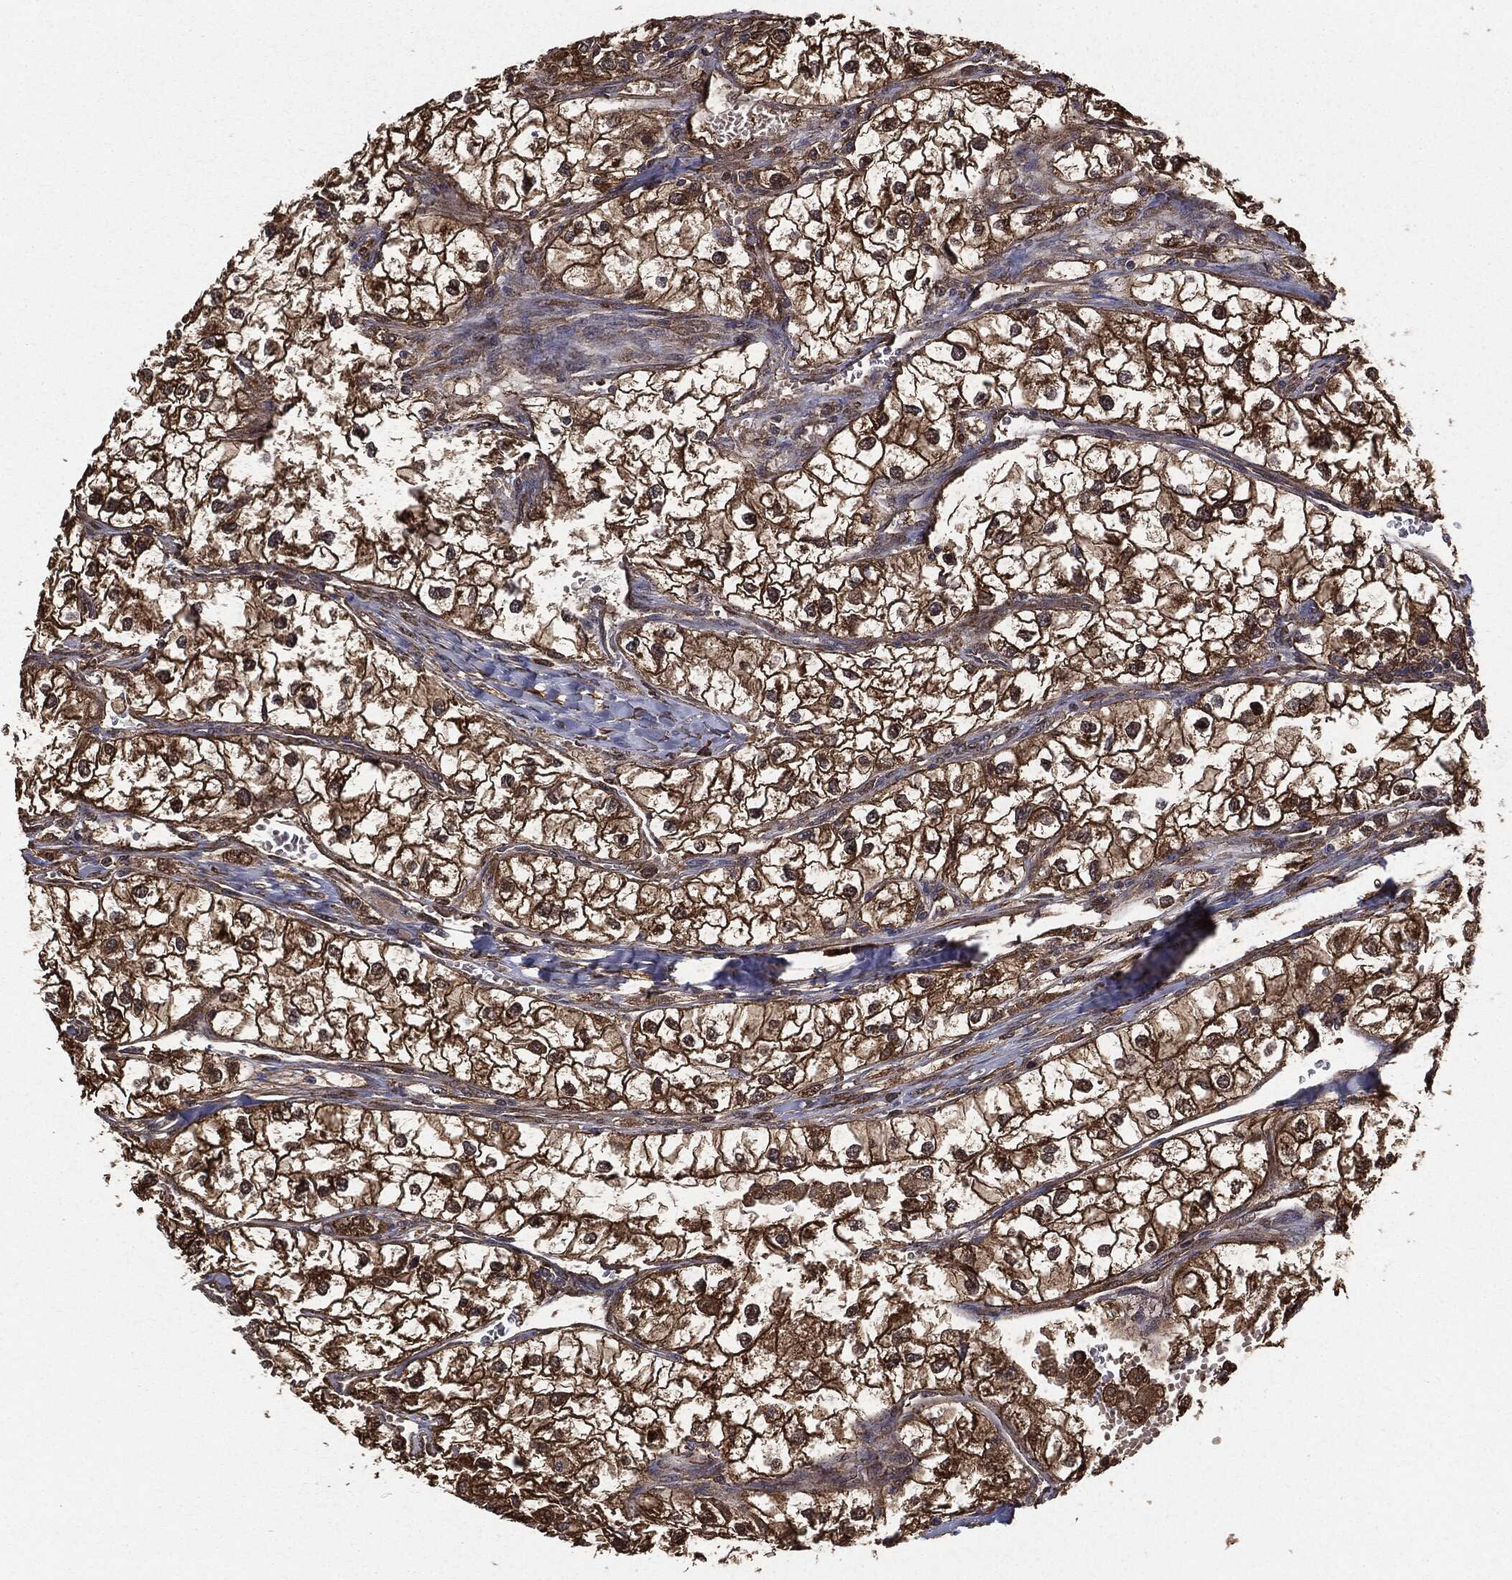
{"staining": {"intensity": "strong", "quantity": ">75%", "location": "cytoplasmic/membranous"}, "tissue": "renal cancer", "cell_type": "Tumor cells", "image_type": "cancer", "snomed": [{"axis": "morphology", "description": "Adenocarcinoma, NOS"}, {"axis": "topography", "description": "Kidney"}], "caption": "This image reveals immunohistochemistry staining of human renal adenocarcinoma, with high strong cytoplasmic/membranous positivity in about >75% of tumor cells.", "gene": "NME1", "patient": {"sex": "male", "age": 59}}